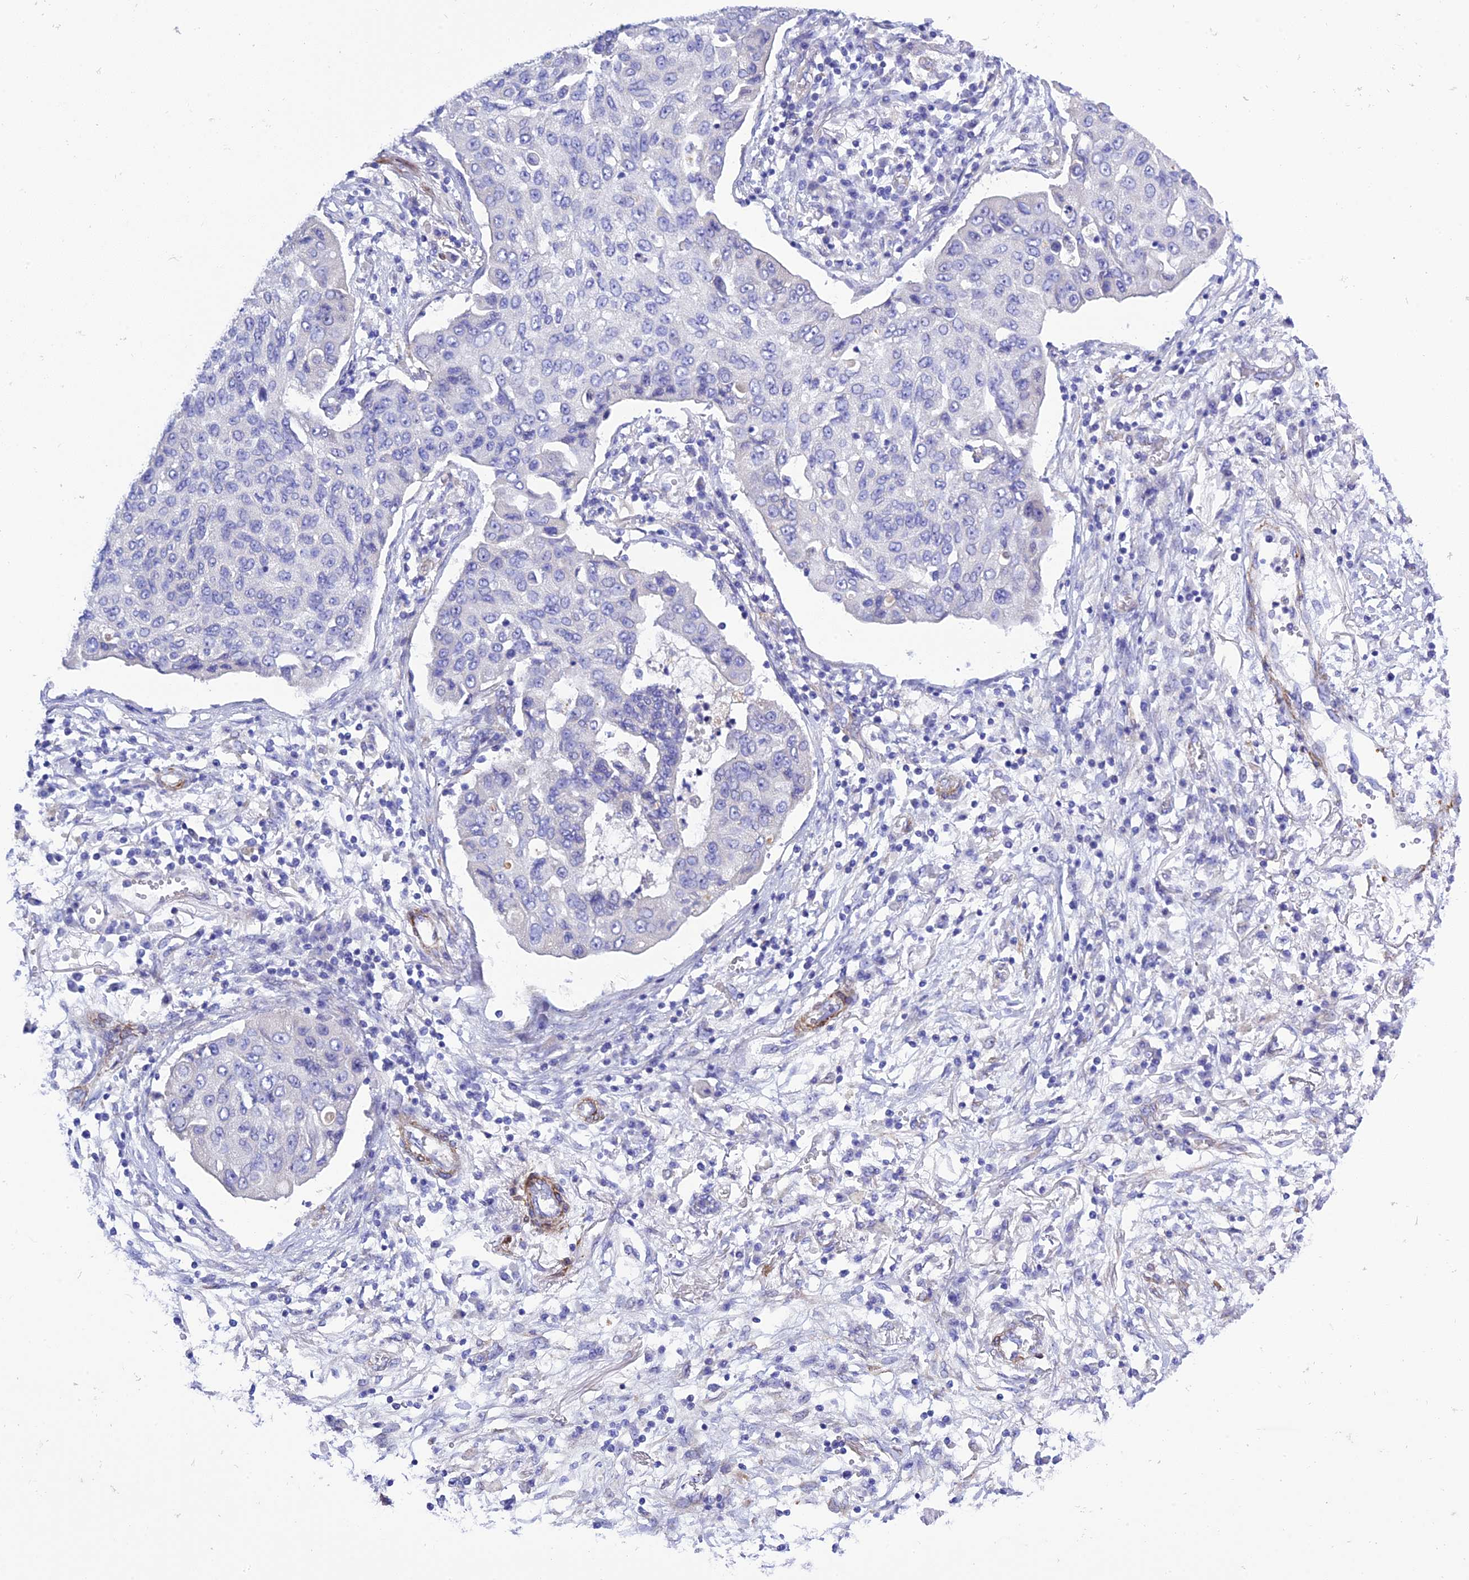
{"staining": {"intensity": "negative", "quantity": "none", "location": "none"}, "tissue": "lung cancer", "cell_type": "Tumor cells", "image_type": "cancer", "snomed": [{"axis": "morphology", "description": "Squamous cell carcinoma, NOS"}, {"axis": "topography", "description": "Lung"}], "caption": "Squamous cell carcinoma (lung) stained for a protein using immunohistochemistry displays no positivity tumor cells.", "gene": "FRA10AC1", "patient": {"sex": "male", "age": 74}}